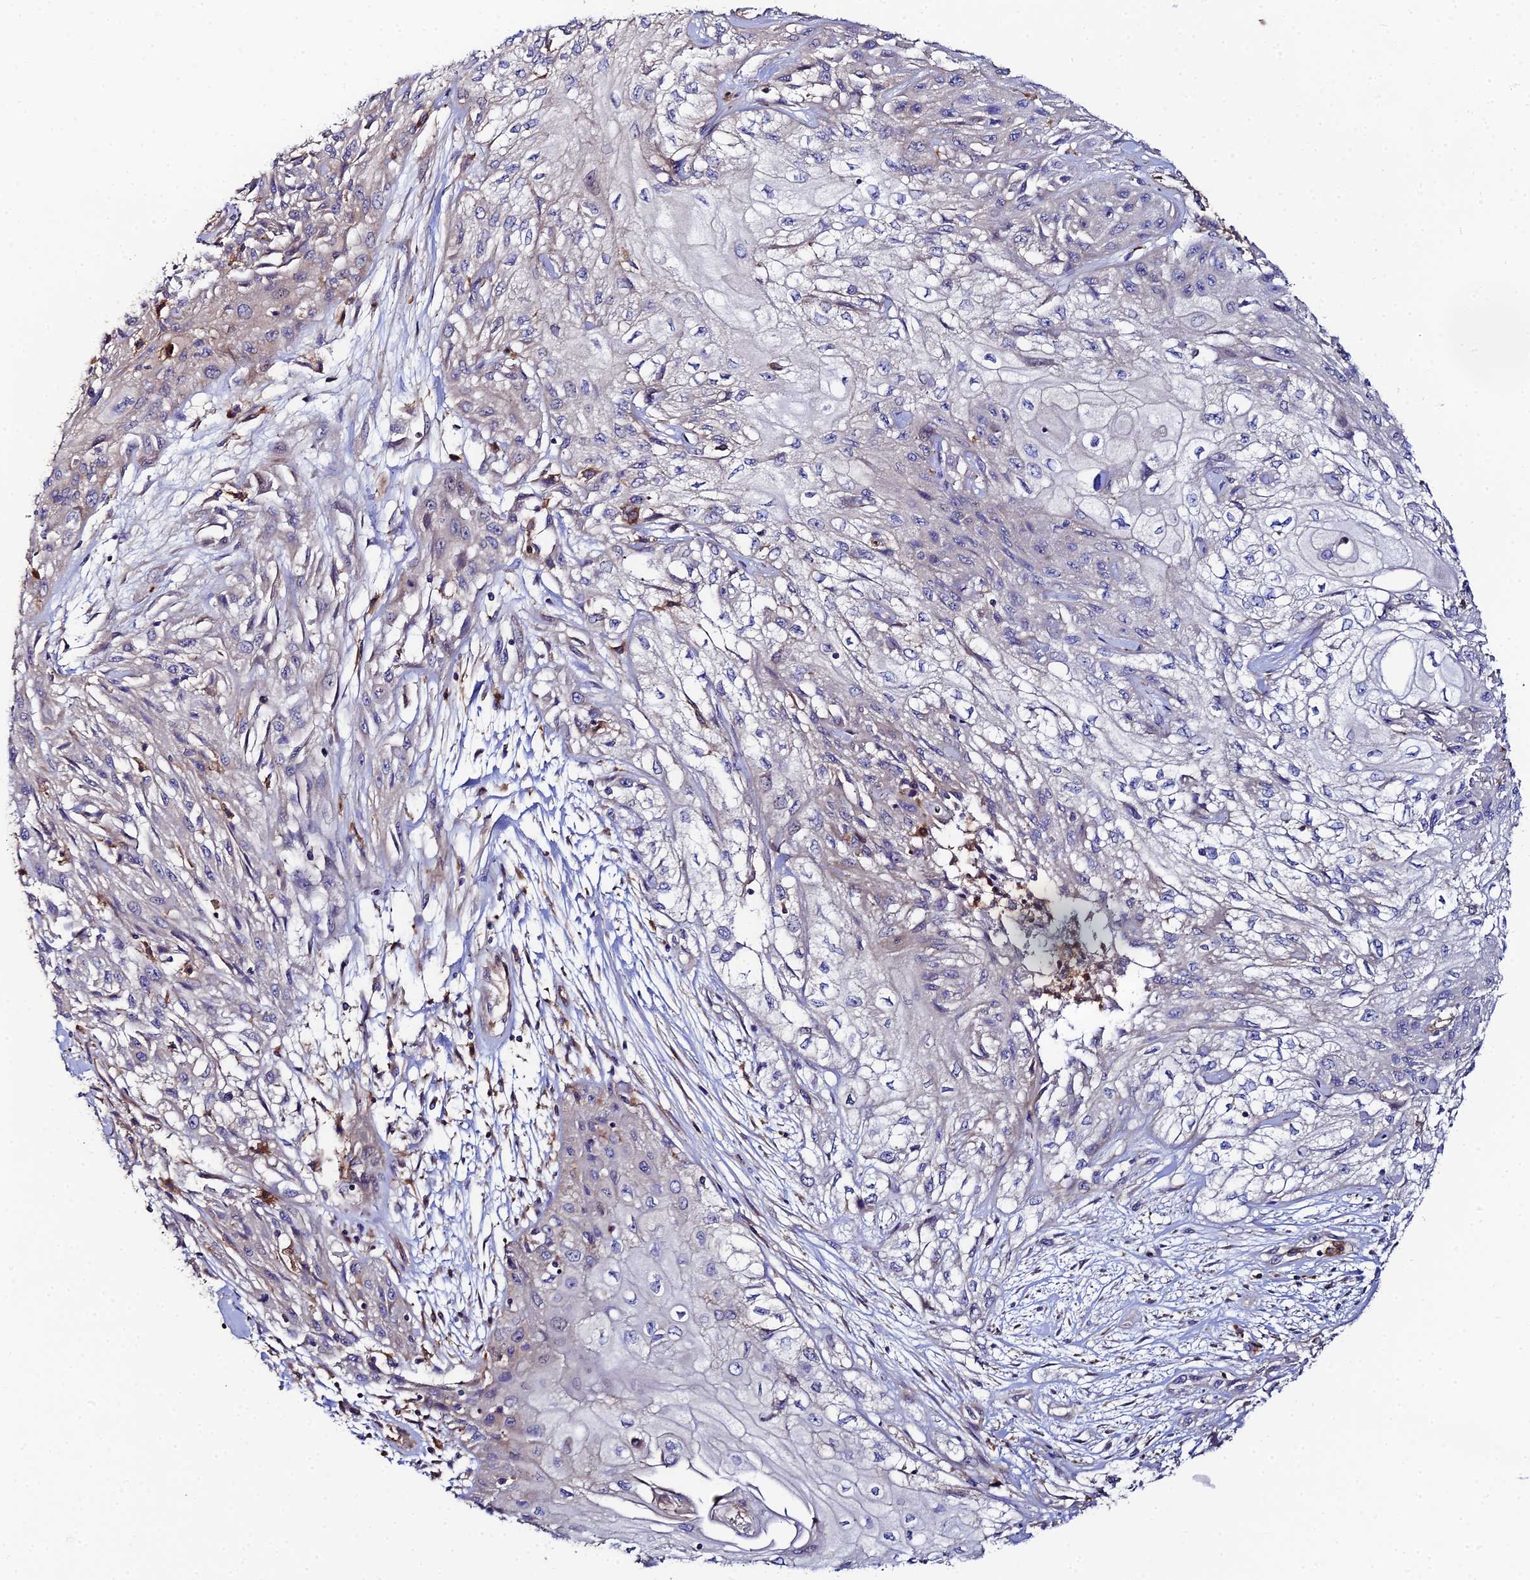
{"staining": {"intensity": "negative", "quantity": "none", "location": "none"}, "tissue": "skin cancer", "cell_type": "Tumor cells", "image_type": "cancer", "snomed": [{"axis": "morphology", "description": "Squamous cell carcinoma, NOS"}, {"axis": "morphology", "description": "Squamous cell carcinoma, metastatic, NOS"}, {"axis": "topography", "description": "Skin"}, {"axis": "topography", "description": "Lymph node"}], "caption": "DAB immunohistochemical staining of metastatic squamous cell carcinoma (skin) demonstrates no significant expression in tumor cells.", "gene": "GNG5B", "patient": {"sex": "male", "age": 75}}